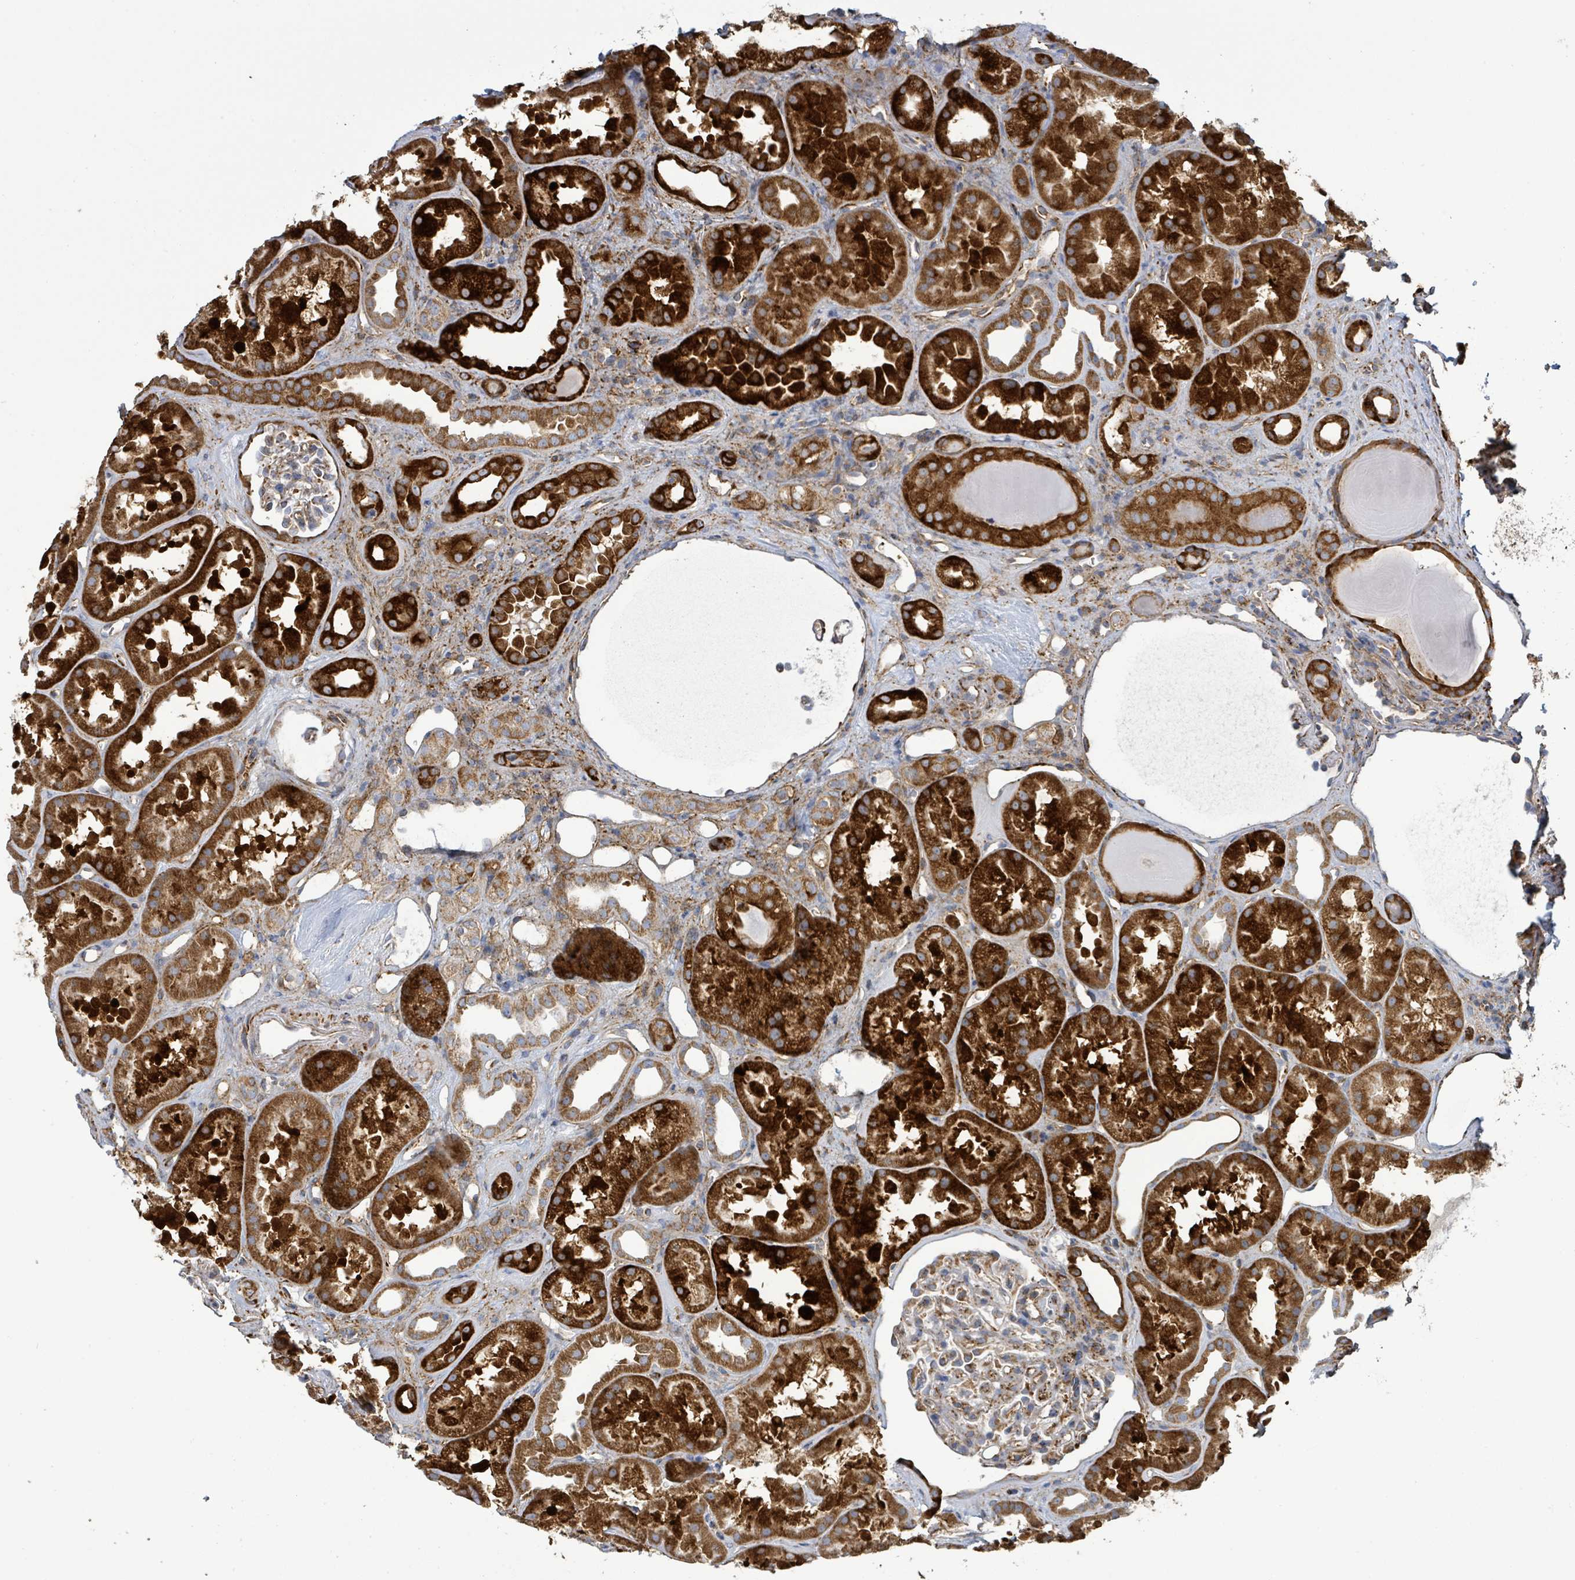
{"staining": {"intensity": "moderate", "quantity": "<25%", "location": "cytoplasmic/membranous"}, "tissue": "kidney", "cell_type": "Cells in glomeruli", "image_type": "normal", "snomed": [{"axis": "morphology", "description": "Normal tissue, NOS"}, {"axis": "topography", "description": "Kidney"}], "caption": "This histopathology image demonstrates unremarkable kidney stained with IHC to label a protein in brown. The cytoplasmic/membranous of cells in glomeruli show moderate positivity for the protein. Nuclei are counter-stained blue.", "gene": "EGFL7", "patient": {"sex": "male", "age": 61}}